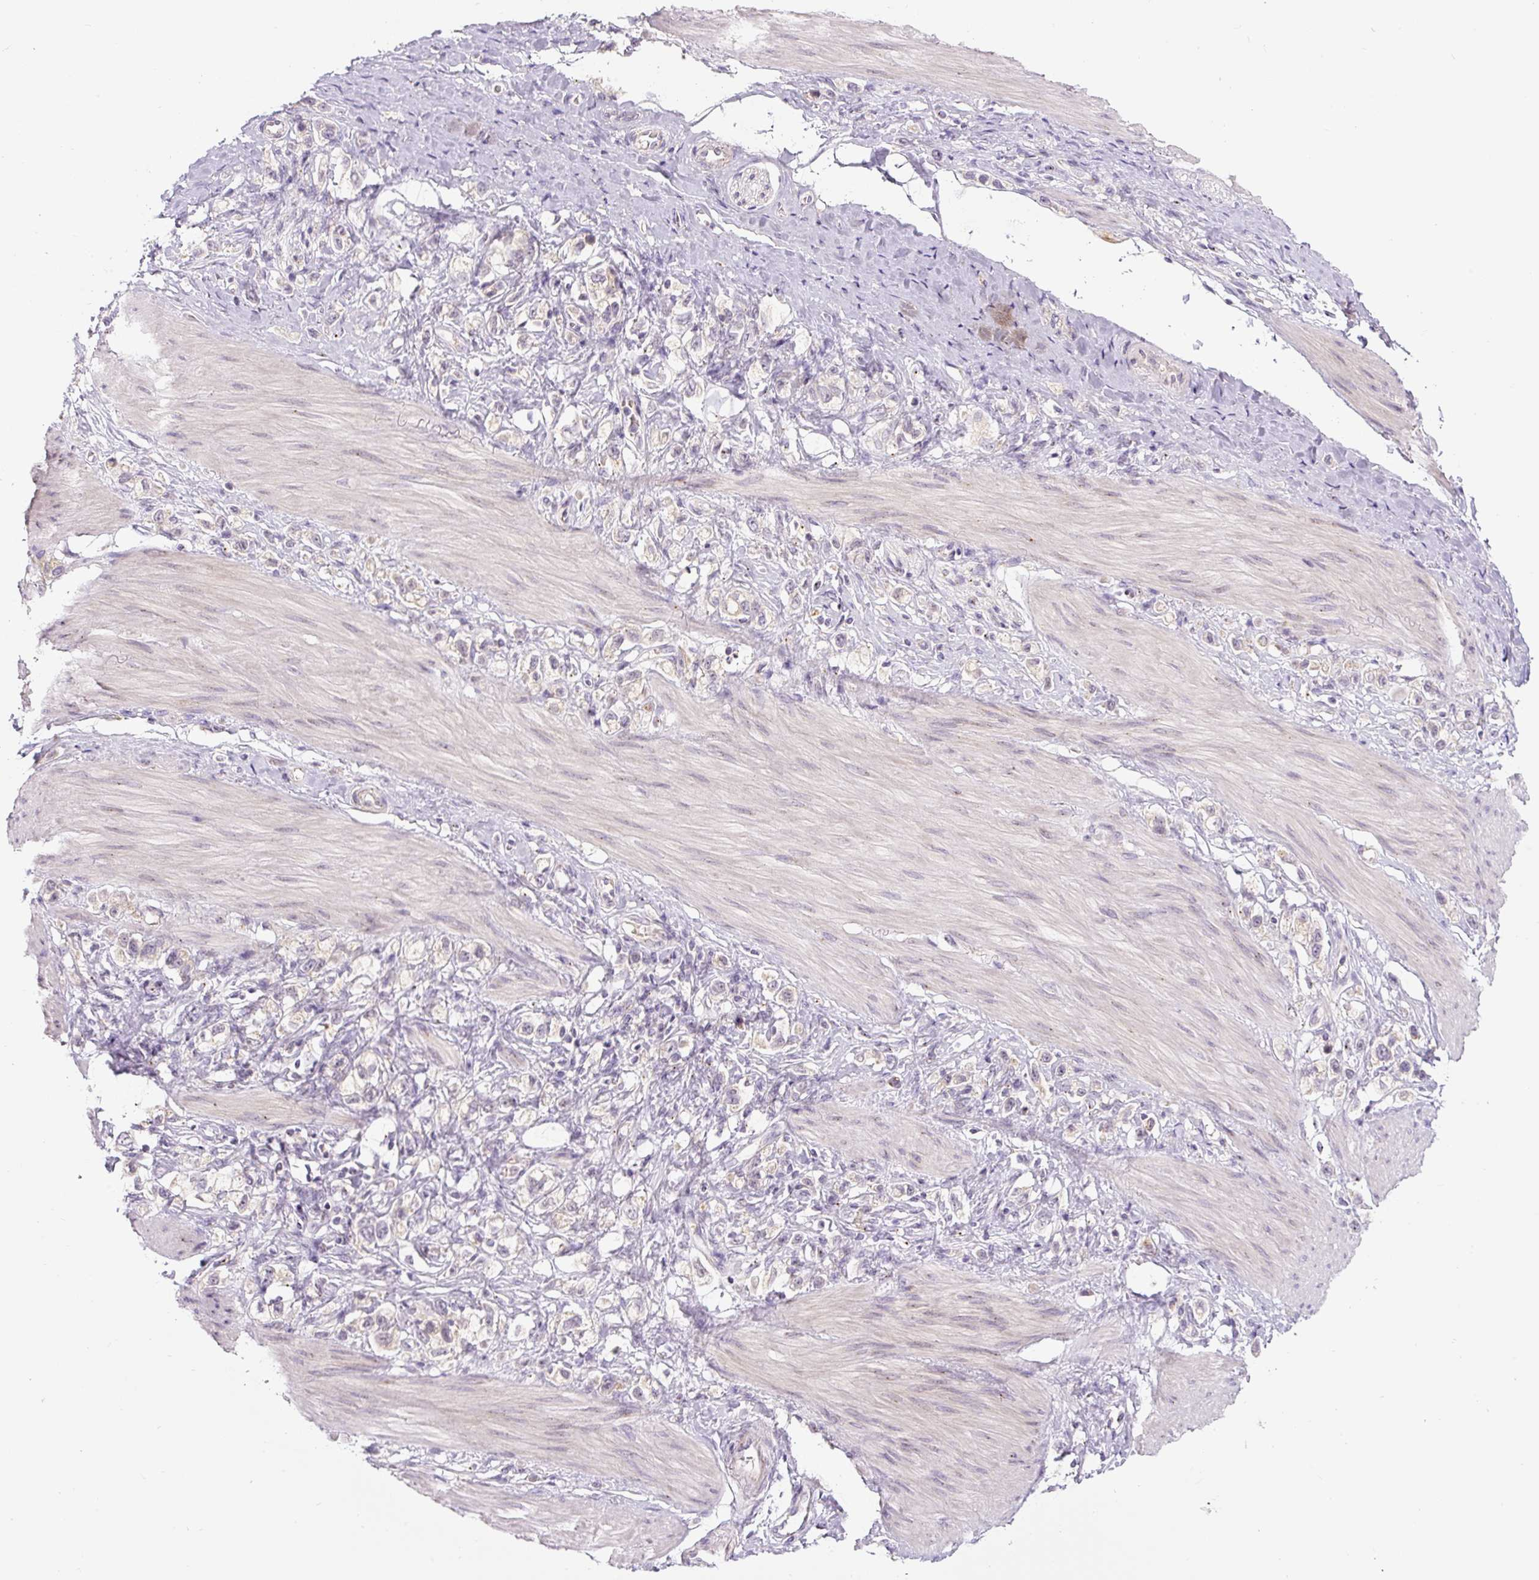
{"staining": {"intensity": "negative", "quantity": "none", "location": "none"}, "tissue": "stomach cancer", "cell_type": "Tumor cells", "image_type": "cancer", "snomed": [{"axis": "morphology", "description": "Adenocarcinoma, NOS"}, {"axis": "topography", "description": "Stomach"}], "caption": "This is an IHC image of human stomach cancer (adenocarcinoma). There is no staining in tumor cells.", "gene": "PCM1", "patient": {"sex": "female", "age": 65}}